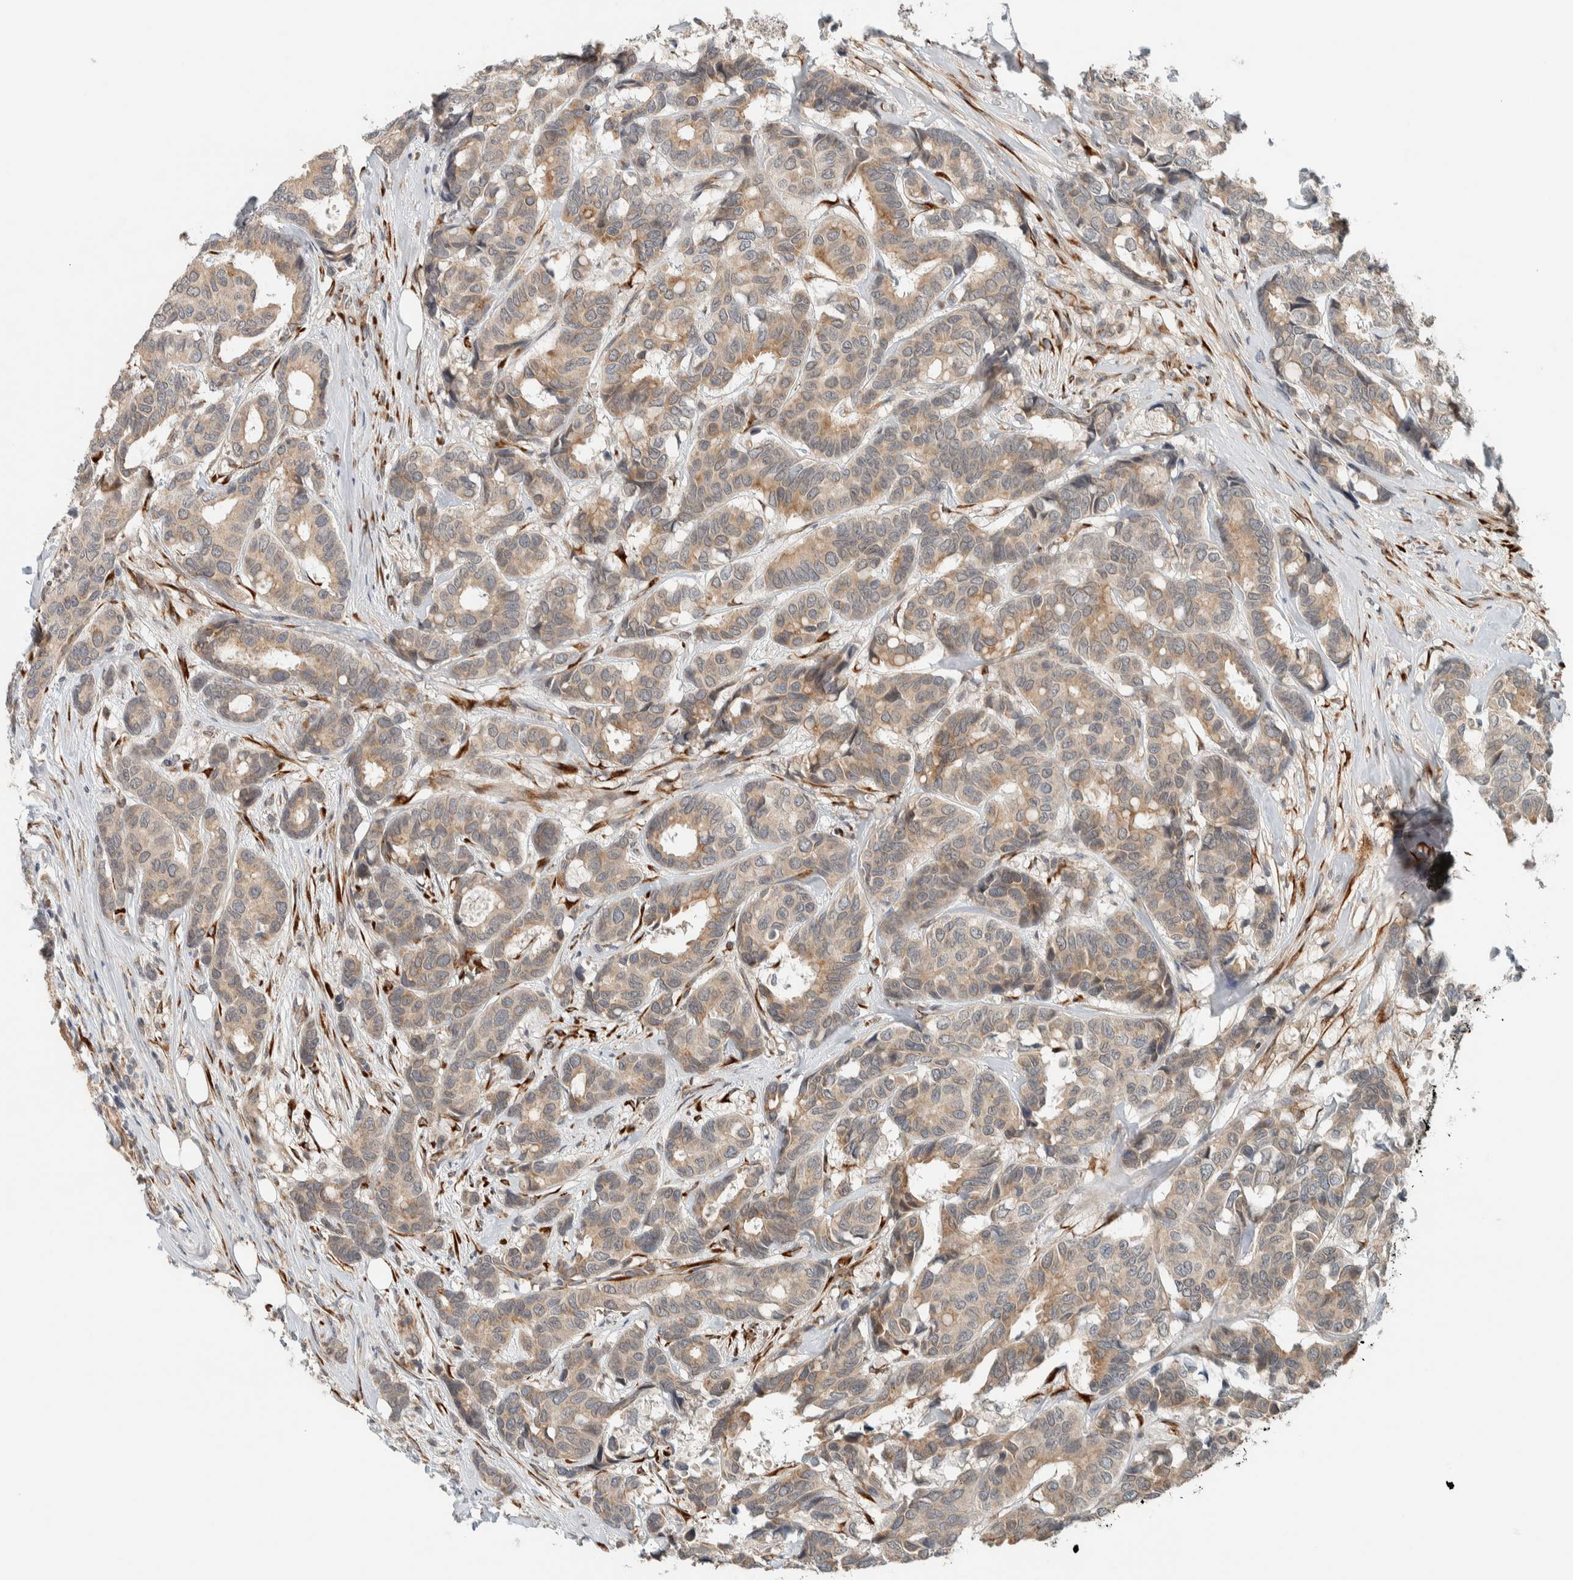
{"staining": {"intensity": "weak", "quantity": ">75%", "location": "cytoplasmic/membranous"}, "tissue": "breast cancer", "cell_type": "Tumor cells", "image_type": "cancer", "snomed": [{"axis": "morphology", "description": "Duct carcinoma"}, {"axis": "topography", "description": "Breast"}], "caption": "A histopathology image showing weak cytoplasmic/membranous positivity in approximately >75% of tumor cells in breast cancer (invasive ductal carcinoma), as visualized by brown immunohistochemical staining.", "gene": "CTBP2", "patient": {"sex": "female", "age": 87}}